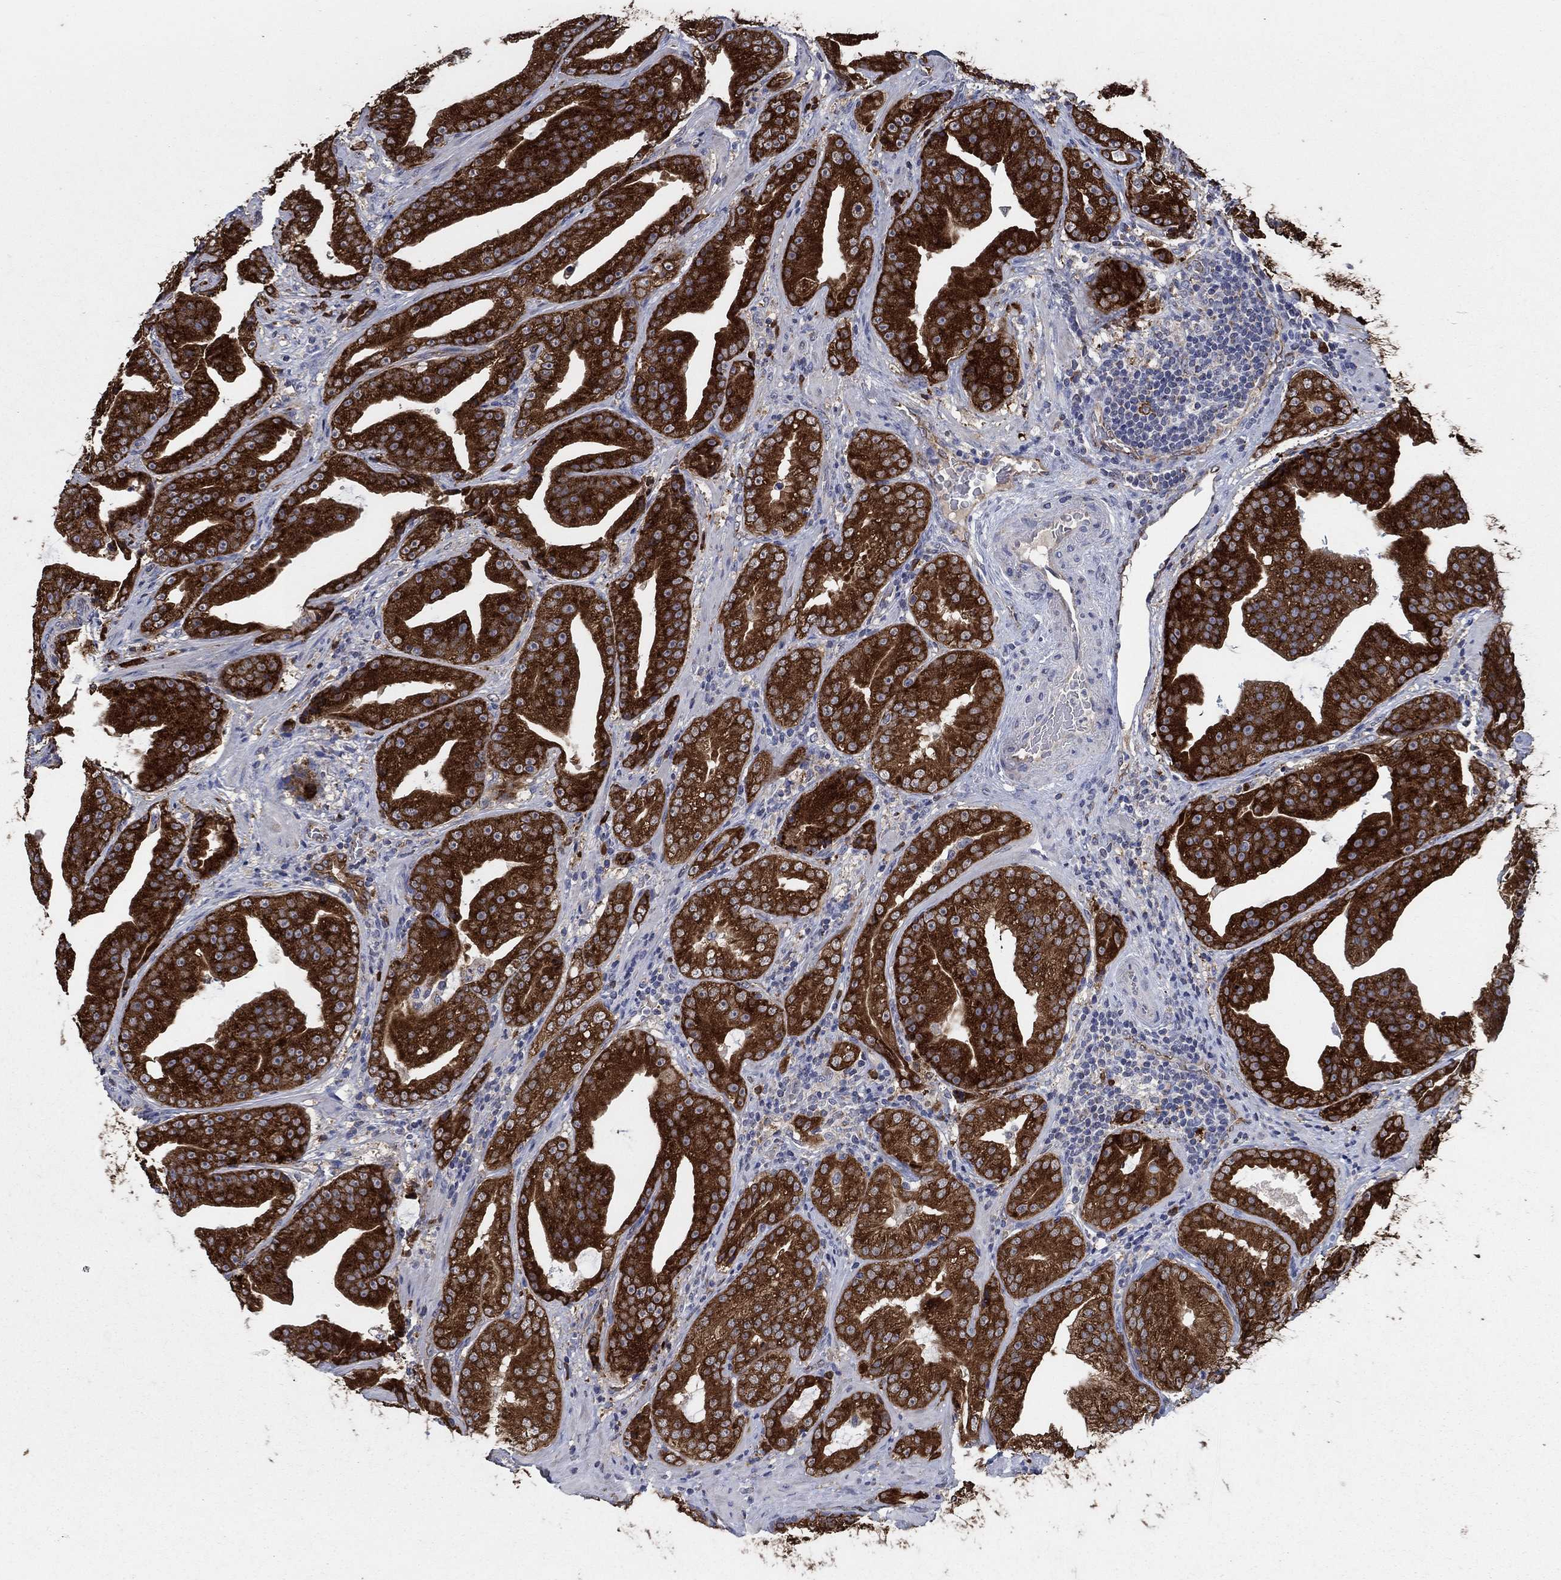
{"staining": {"intensity": "strong", "quantity": ">75%", "location": "cytoplasmic/membranous"}, "tissue": "prostate cancer", "cell_type": "Tumor cells", "image_type": "cancer", "snomed": [{"axis": "morphology", "description": "Adenocarcinoma, Low grade"}, {"axis": "topography", "description": "Prostate"}], "caption": "Prostate cancer (low-grade adenocarcinoma) was stained to show a protein in brown. There is high levels of strong cytoplasmic/membranous positivity in about >75% of tumor cells.", "gene": "HID1", "patient": {"sex": "male", "age": 62}}